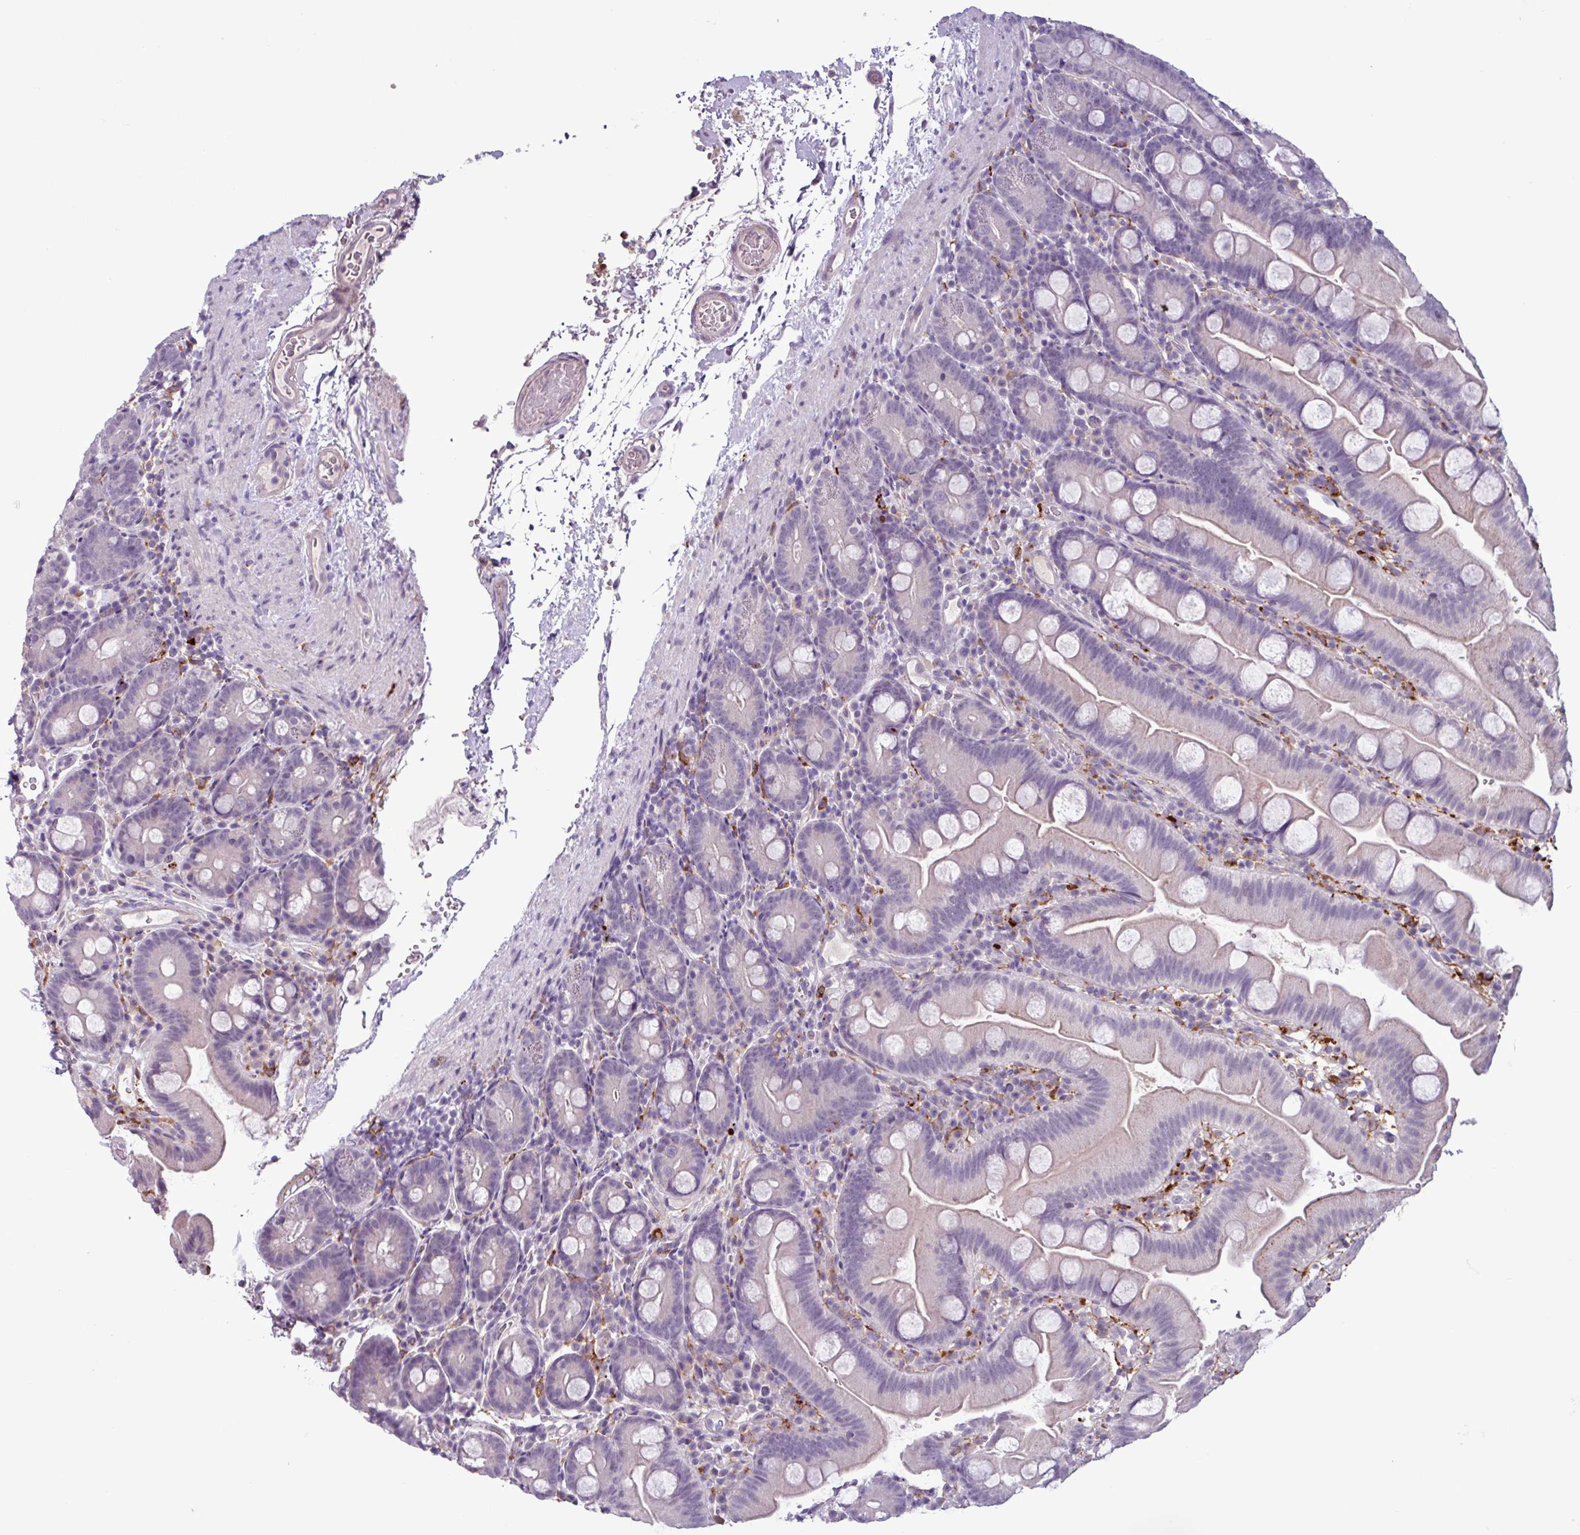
{"staining": {"intensity": "negative", "quantity": "none", "location": "none"}, "tissue": "small intestine", "cell_type": "Glandular cells", "image_type": "normal", "snomed": [{"axis": "morphology", "description": "Normal tissue, NOS"}, {"axis": "topography", "description": "Small intestine"}], "caption": "IHC of unremarkable small intestine exhibits no expression in glandular cells. The staining is performed using DAB brown chromogen with nuclei counter-stained in using hematoxylin.", "gene": "C9orf24", "patient": {"sex": "female", "age": 68}}